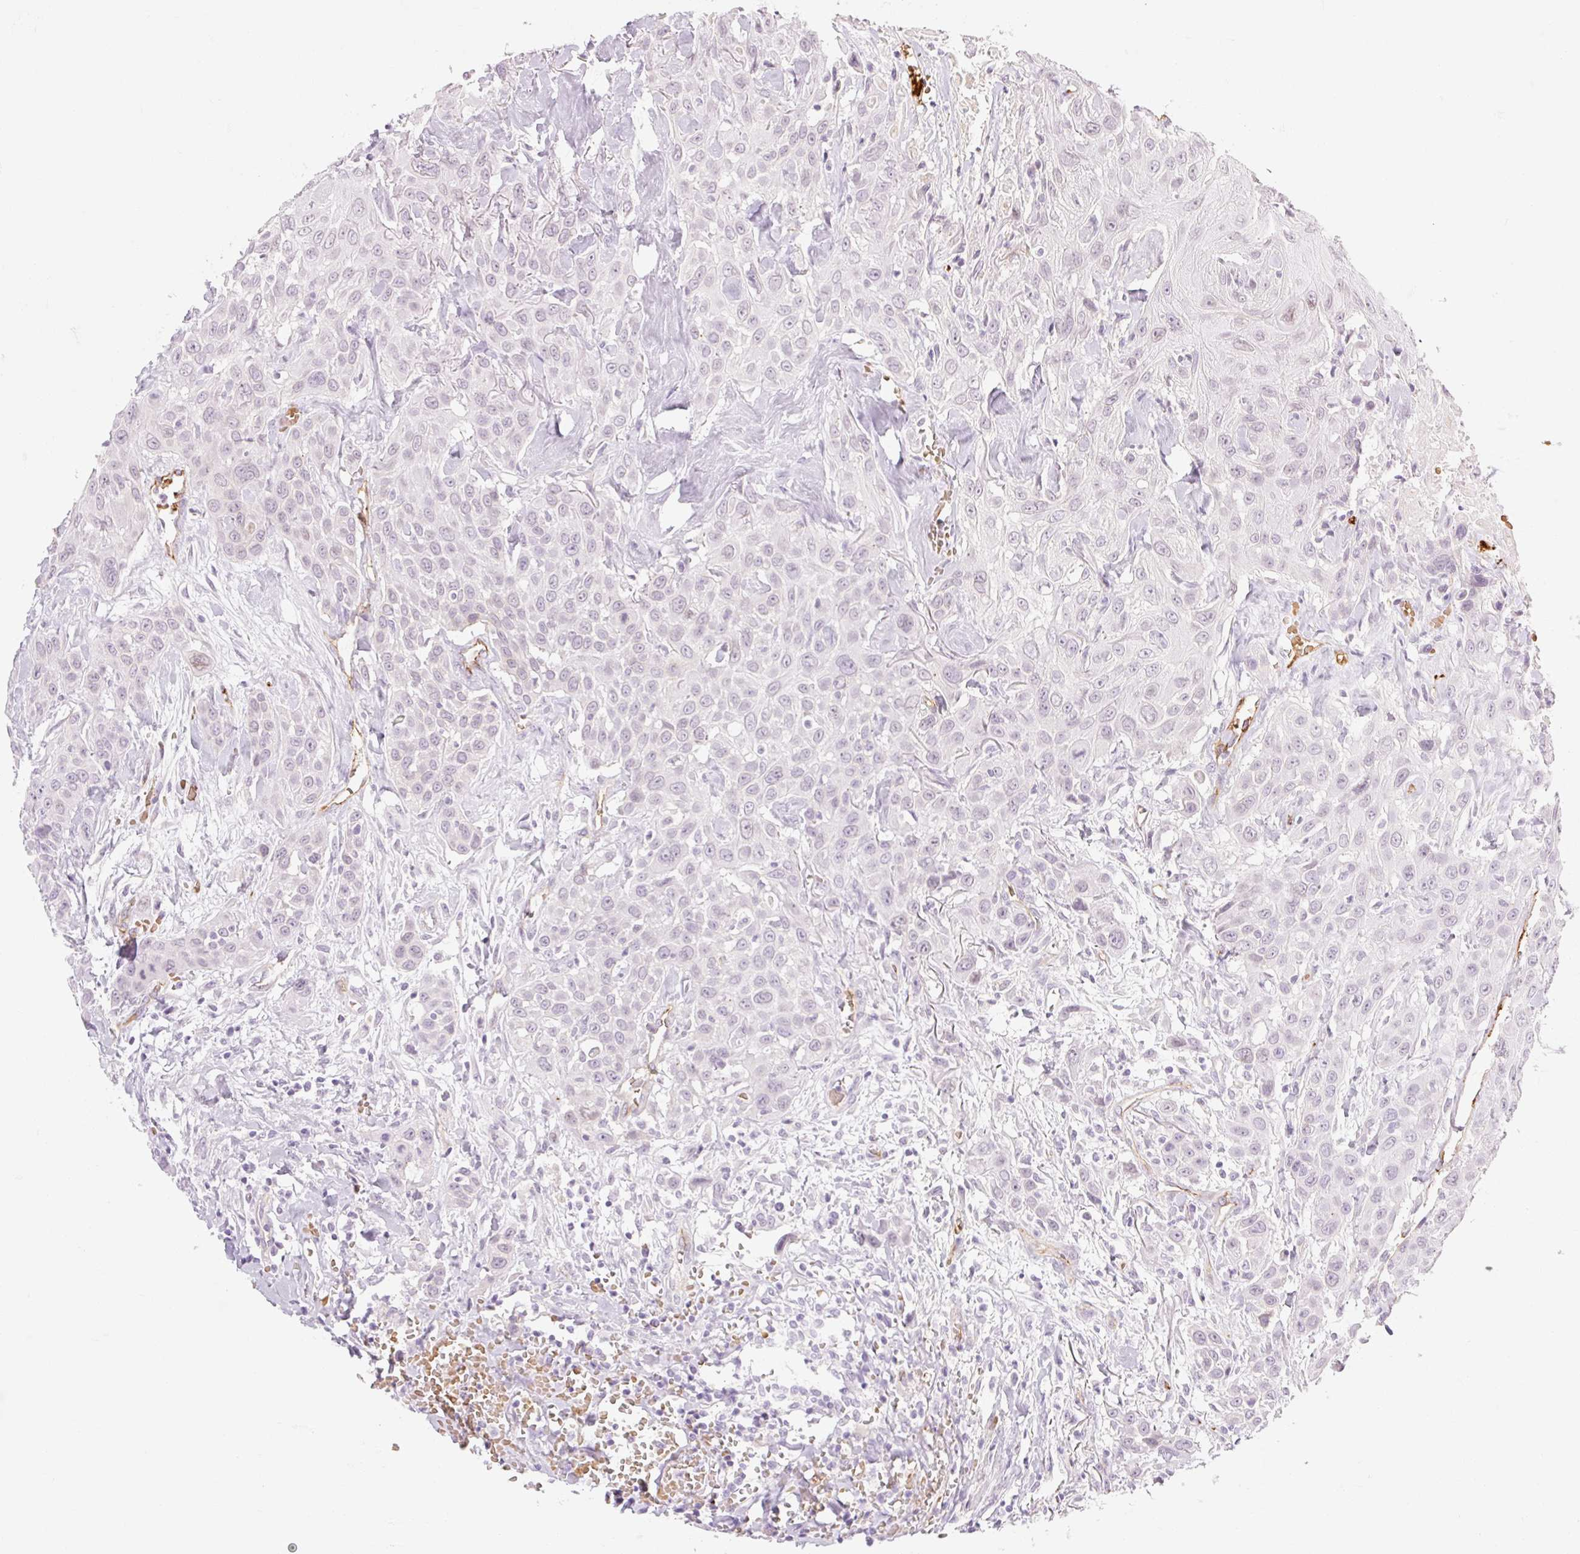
{"staining": {"intensity": "negative", "quantity": "none", "location": "none"}, "tissue": "head and neck cancer", "cell_type": "Tumor cells", "image_type": "cancer", "snomed": [{"axis": "morphology", "description": "Squamous cell carcinoma, NOS"}, {"axis": "topography", "description": "Head-Neck"}], "caption": "A photomicrograph of head and neck cancer stained for a protein shows no brown staining in tumor cells.", "gene": "TAF1L", "patient": {"sex": "male", "age": 81}}